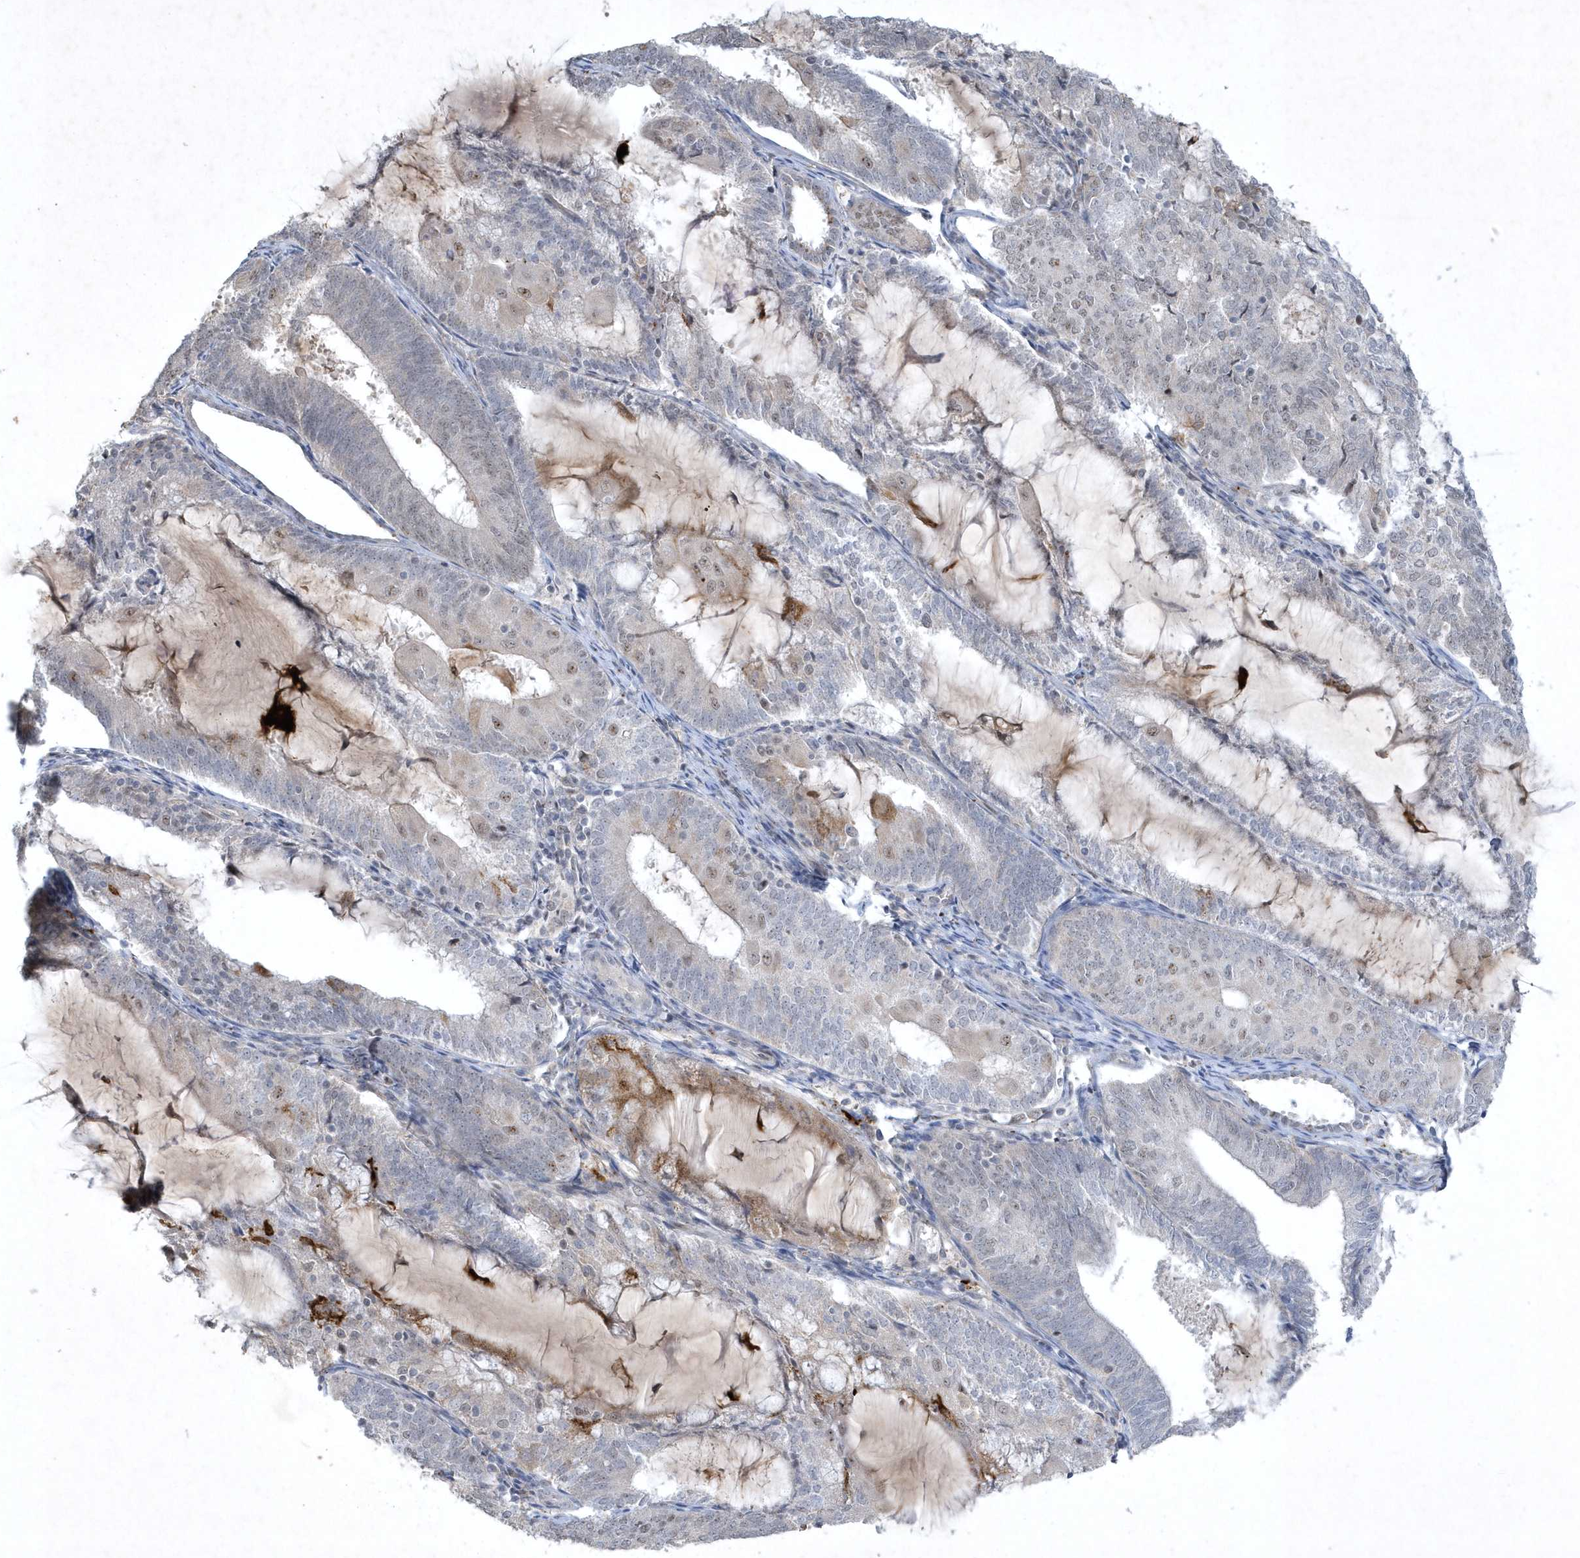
{"staining": {"intensity": "weak", "quantity": "<25%", "location": "cytoplasmic/membranous,nuclear"}, "tissue": "endometrial cancer", "cell_type": "Tumor cells", "image_type": "cancer", "snomed": [{"axis": "morphology", "description": "Adenocarcinoma, NOS"}, {"axis": "topography", "description": "Endometrium"}], "caption": "An immunohistochemistry (IHC) image of endometrial adenocarcinoma is shown. There is no staining in tumor cells of endometrial adenocarcinoma.", "gene": "THG1L", "patient": {"sex": "female", "age": 81}}